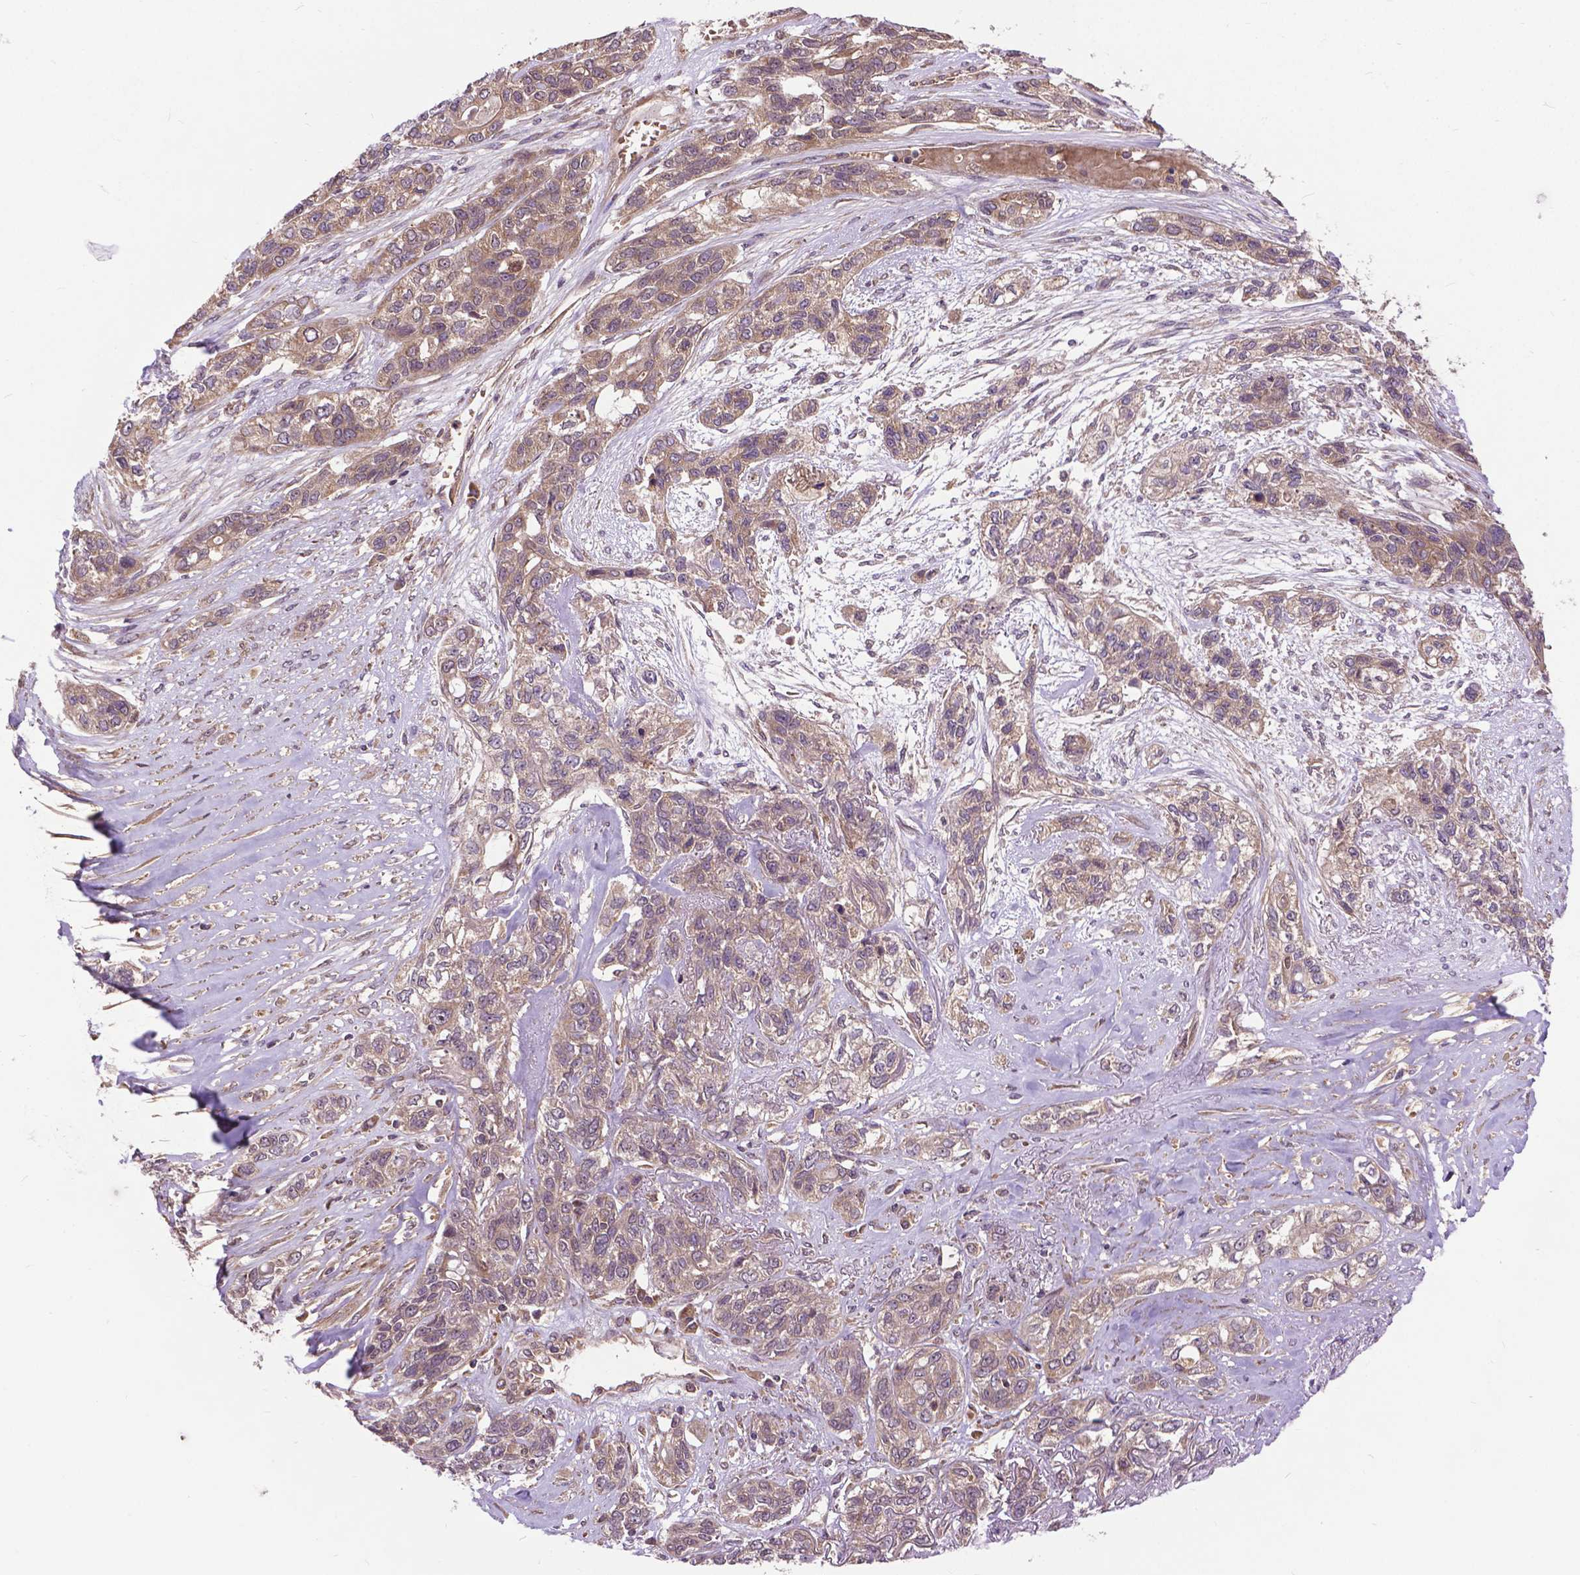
{"staining": {"intensity": "weak", "quantity": ">75%", "location": "cytoplasmic/membranous"}, "tissue": "lung cancer", "cell_type": "Tumor cells", "image_type": "cancer", "snomed": [{"axis": "morphology", "description": "Squamous cell carcinoma, NOS"}, {"axis": "topography", "description": "Lung"}], "caption": "Human lung cancer stained for a protein (brown) reveals weak cytoplasmic/membranous positive positivity in approximately >75% of tumor cells.", "gene": "ZNF616", "patient": {"sex": "female", "age": 70}}